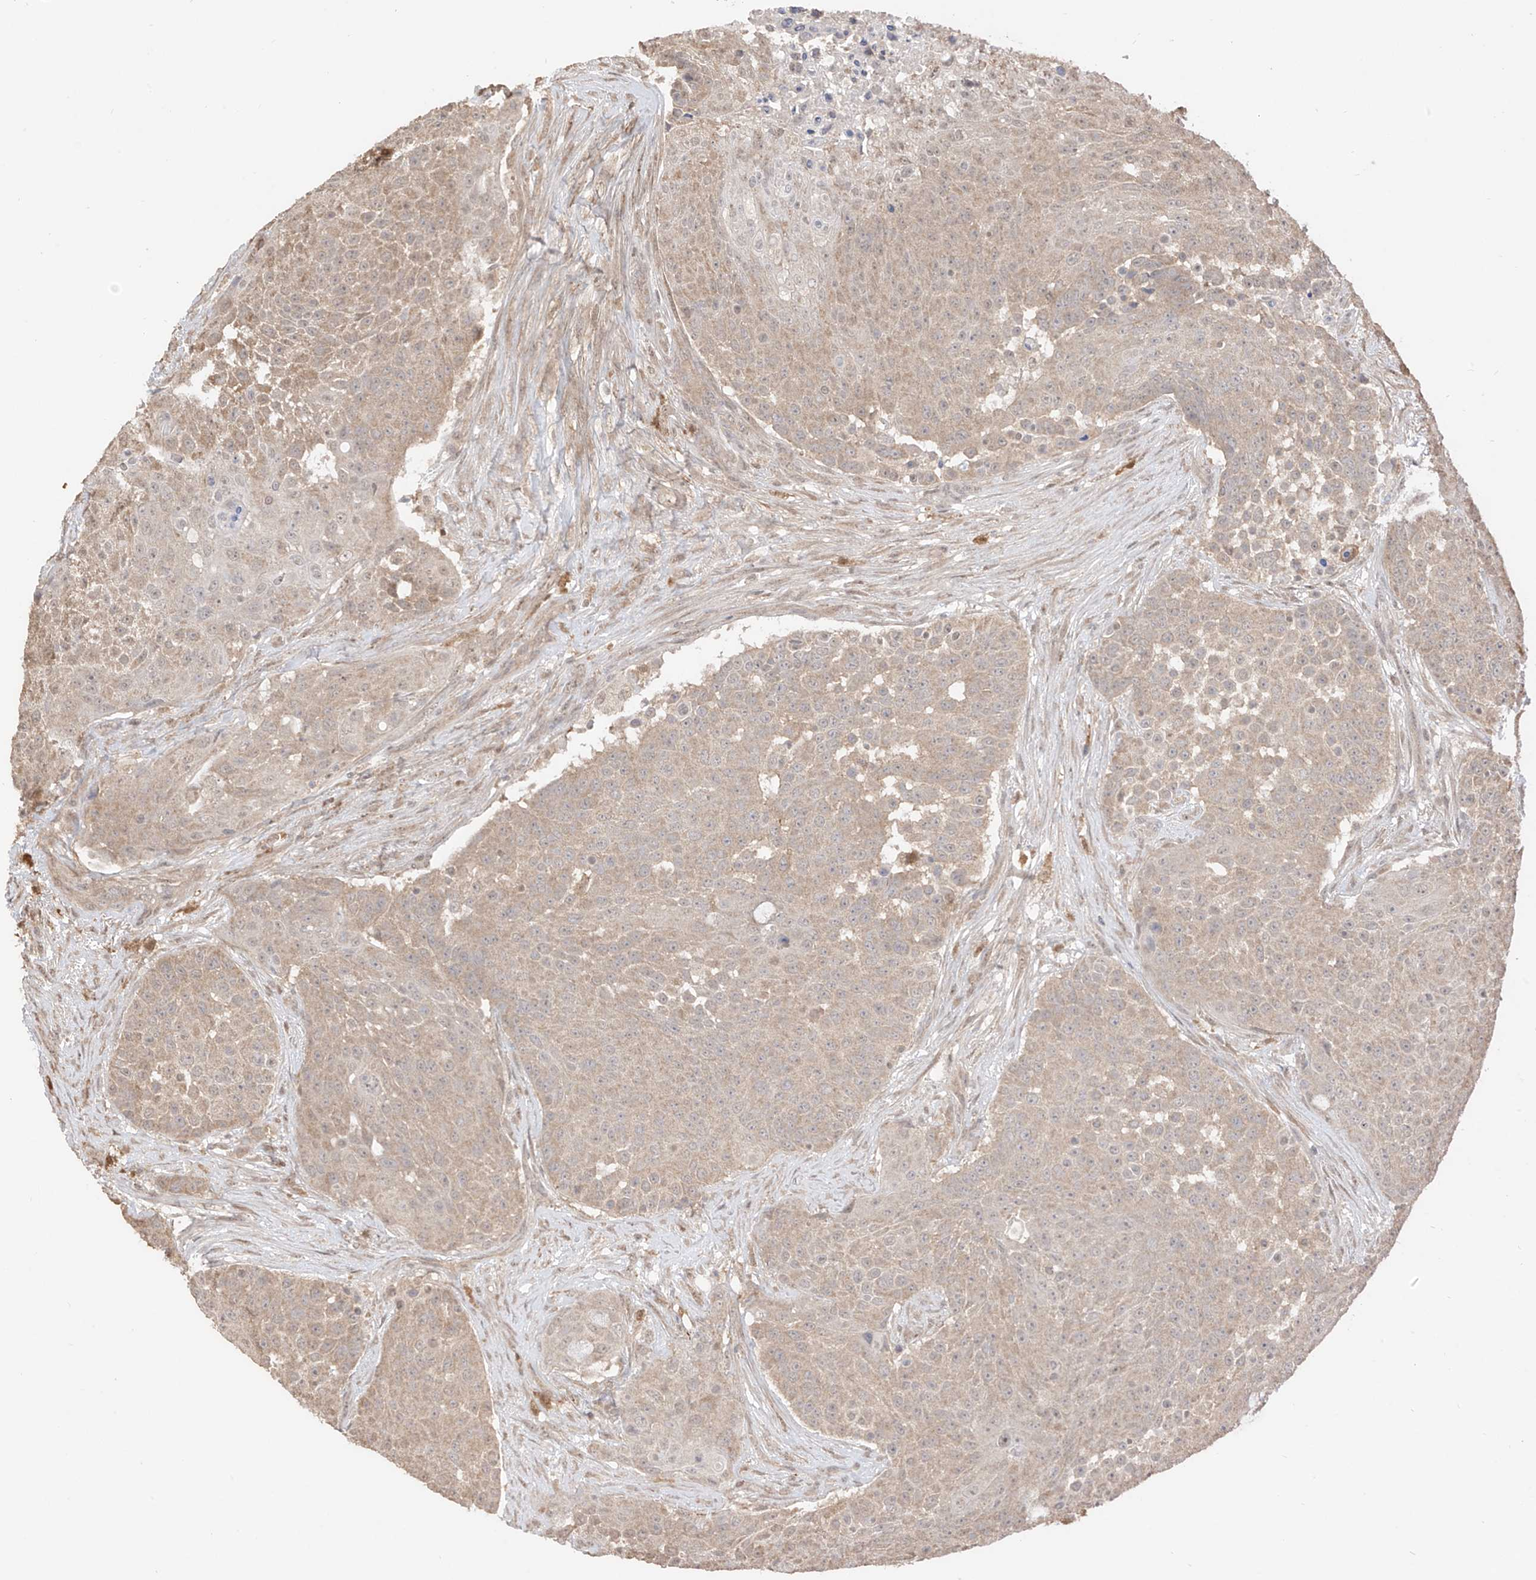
{"staining": {"intensity": "moderate", "quantity": "25%-75%", "location": "cytoplasmic/membranous"}, "tissue": "urothelial cancer", "cell_type": "Tumor cells", "image_type": "cancer", "snomed": [{"axis": "morphology", "description": "Urothelial carcinoma, High grade"}, {"axis": "topography", "description": "Urinary bladder"}], "caption": "Urothelial carcinoma (high-grade) stained with a brown dye shows moderate cytoplasmic/membranous positive staining in about 25%-75% of tumor cells.", "gene": "LATS1", "patient": {"sex": "female", "age": 63}}